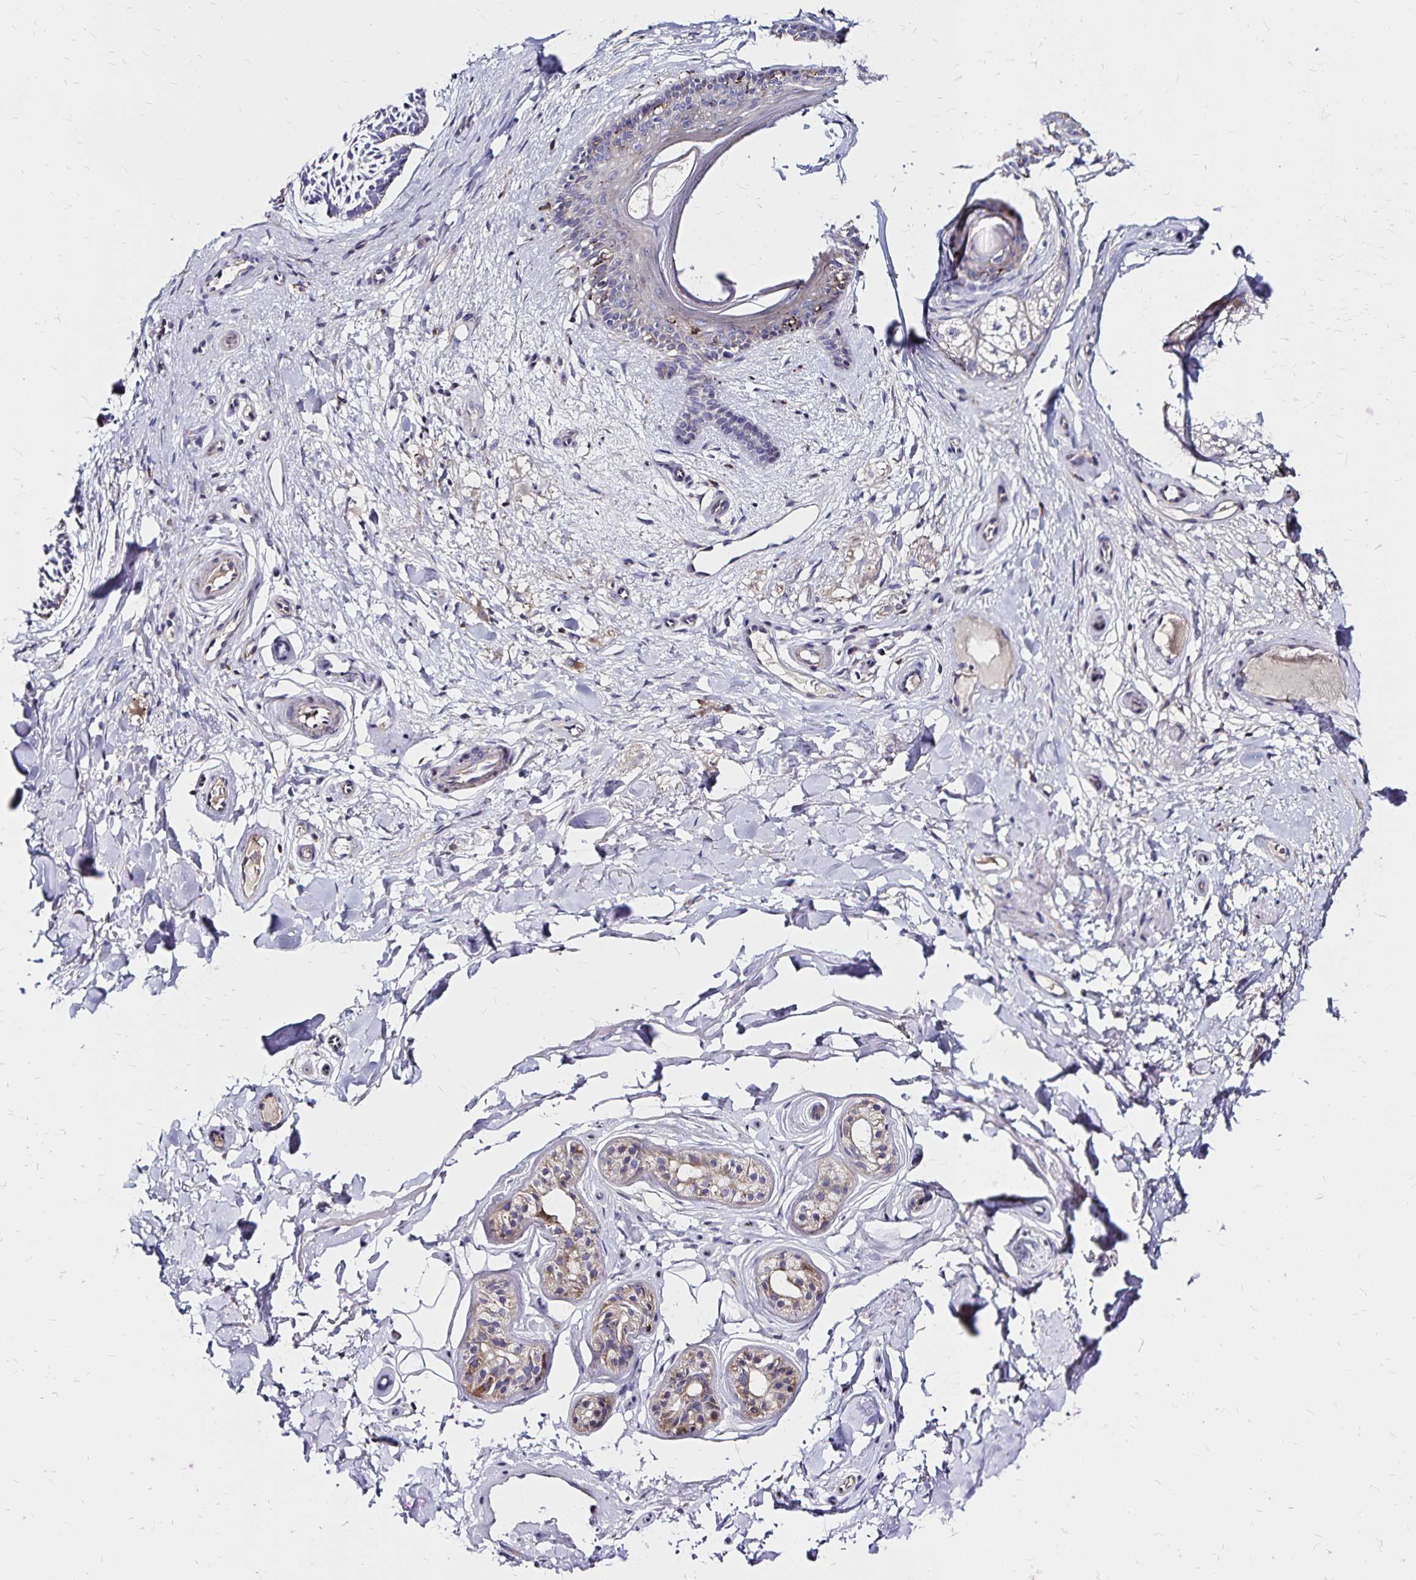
{"staining": {"intensity": "negative", "quantity": "none", "location": "none"}, "tissue": "skin cancer", "cell_type": "Tumor cells", "image_type": "cancer", "snomed": [{"axis": "morphology", "description": "Basal cell carcinoma"}, {"axis": "topography", "description": "Skin"}], "caption": "Immunohistochemistry (IHC) of skin cancer displays no staining in tumor cells.", "gene": "NAGPA", "patient": {"sex": "male", "age": 89}}